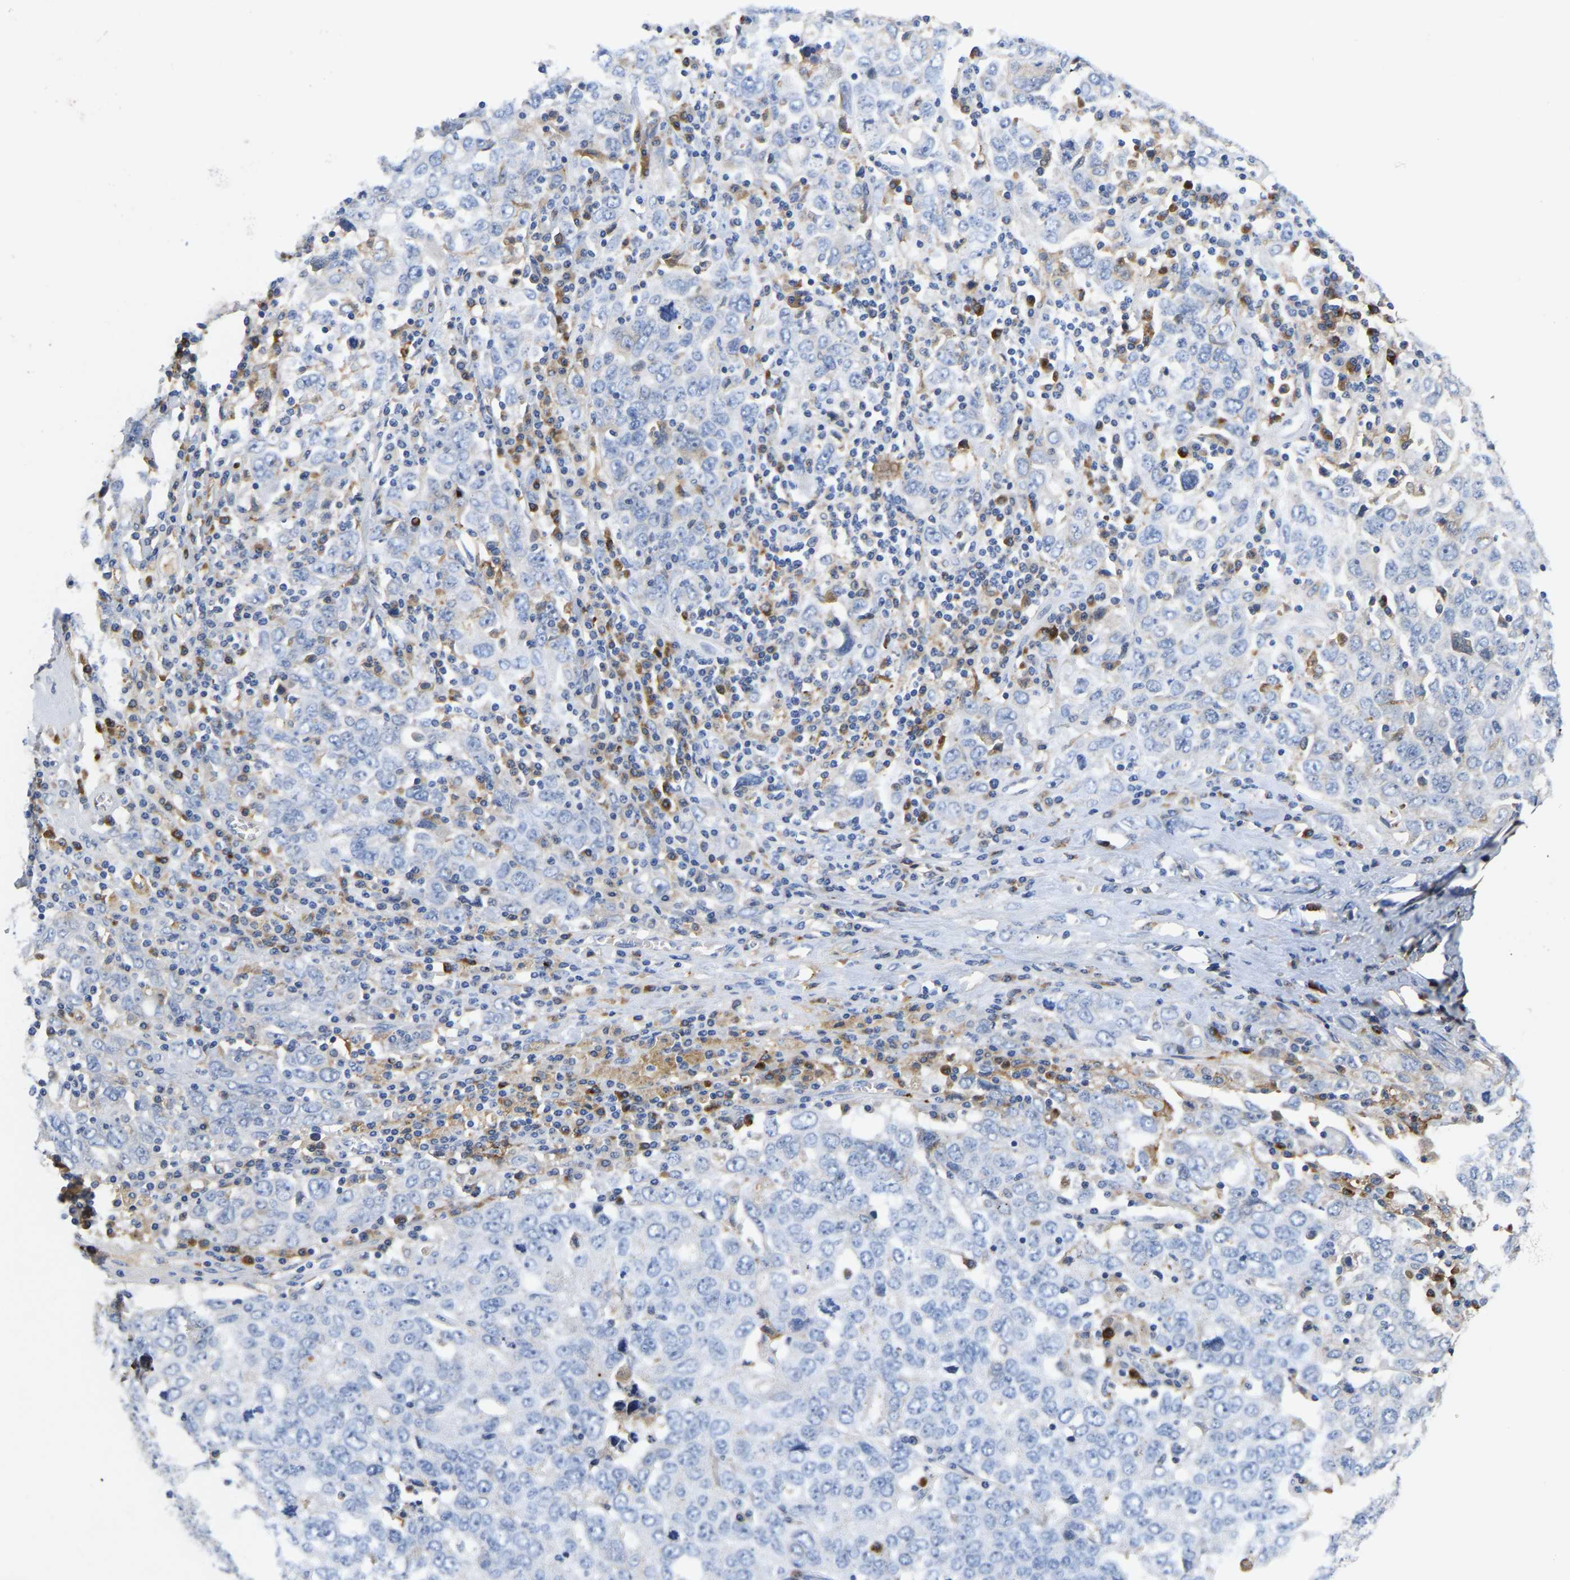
{"staining": {"intensity": "negative", "quantity": "none", "location": "none"}, "tissue": "ovarian cancer", "cell_type": "Tumor cells", "image_type": "cancer", "snomed": [{"axis": "morphology", "description": "Carcinoma, endometroid"}, {"axis": "topography", "description": "Ovary"}], "caption": "Immunohistochemical staining of human ovarian endometroid carcinoma displays no significant staining in tumor cells. Brightfield microscopy of immunohistochemistry (IHC) stained with DAB (3,3'-diaminobenzidine) (brown) and hematoxylin (blue), captured at high magnification.", "gene": "FGF18", "patient": {"sex": "female", "age": 62}}